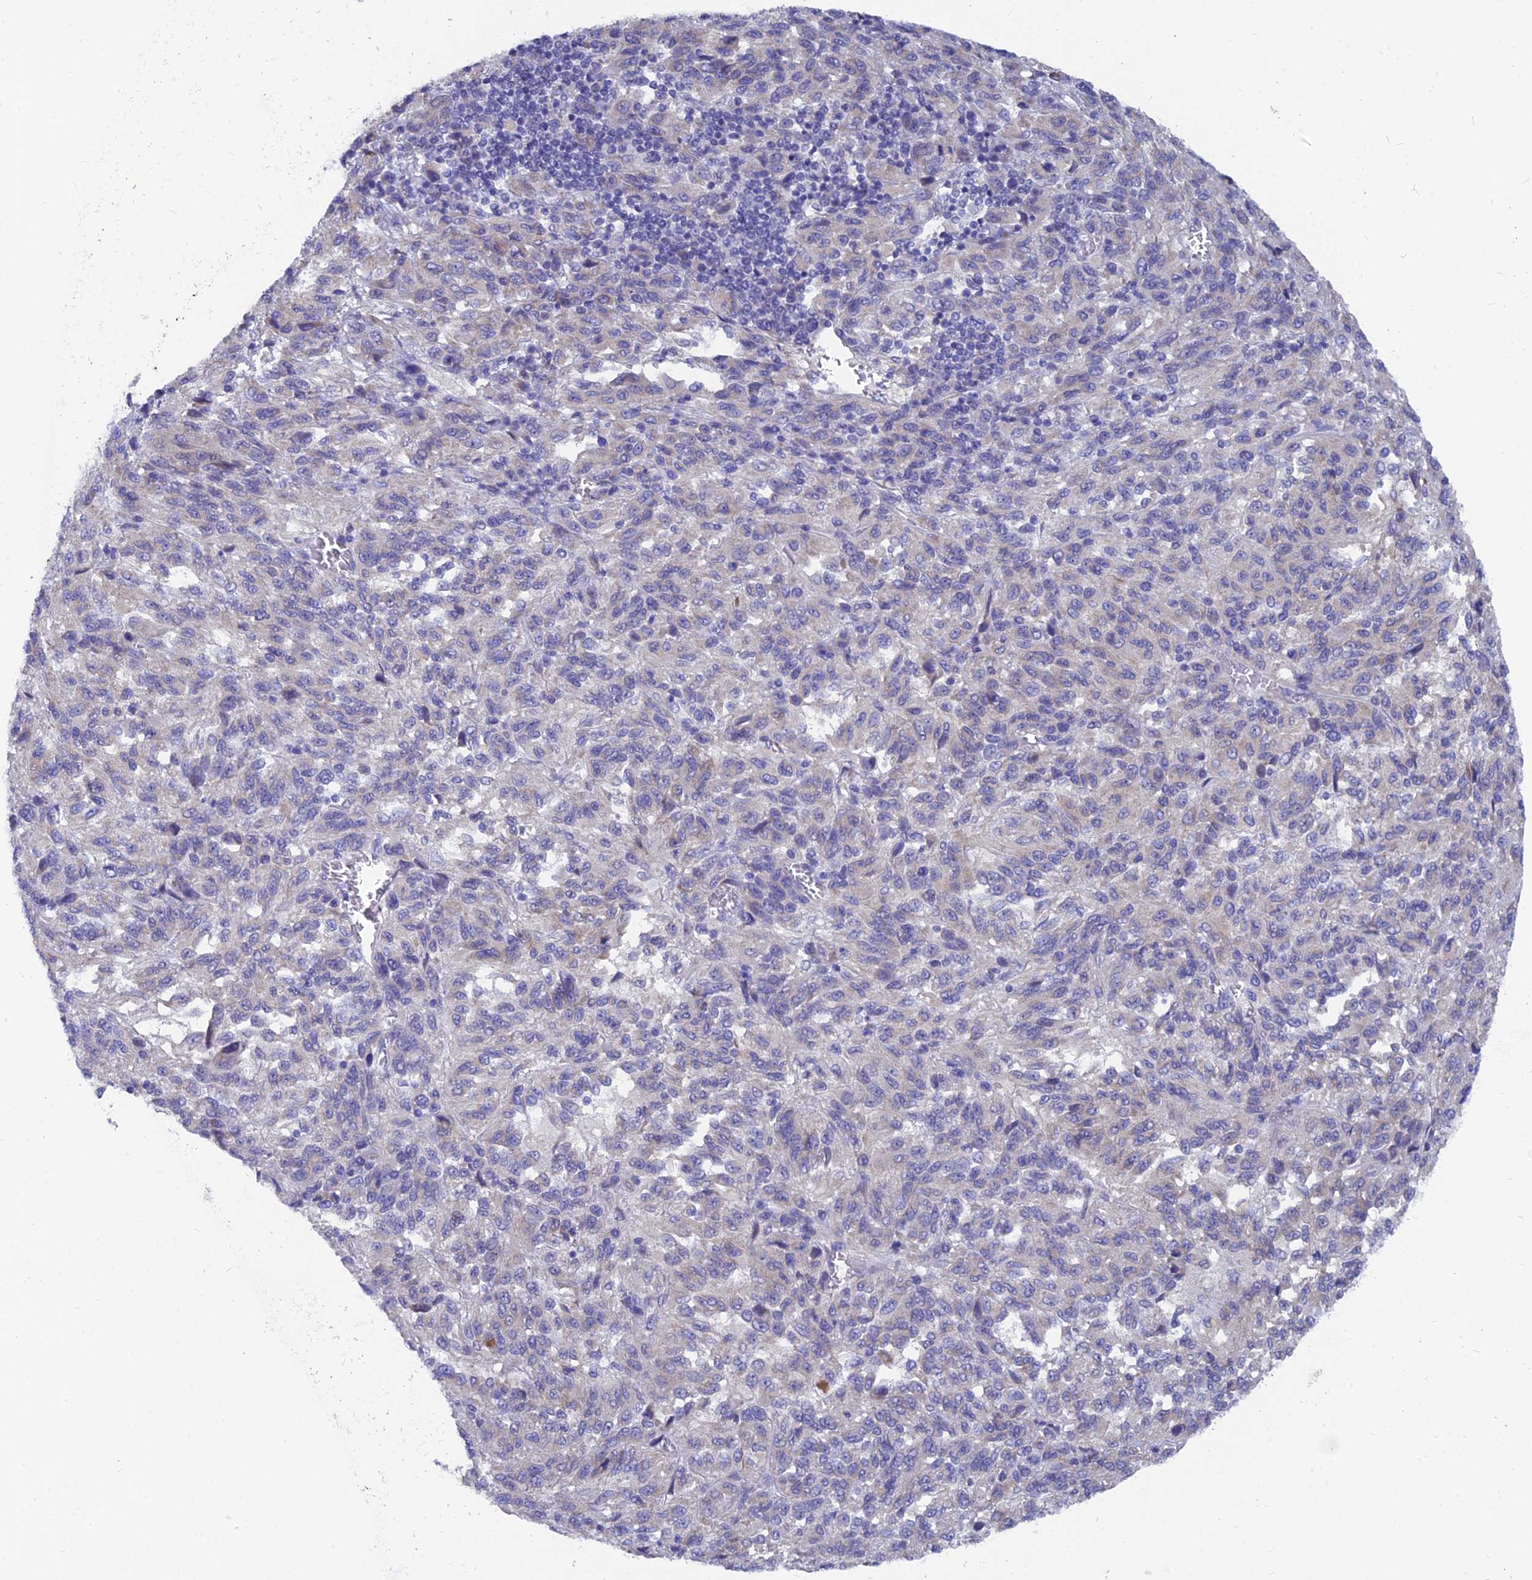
{"staining": {"intensity": "weak", "quantity": "<25%", "location": "cytoplasmic/membranous"}, "tissue": "melanoma", "cell_type": "Tumor cells", "image_type": "cancer", "snomed": [{"axis": "morphology", "description": "Malignant melanoma, Metastatic site"}, {"axis": "topography", "description": "Lung"}], "caption": "Tumor cells are negative for brown protein staining in malignant melanoma (metastatic site).", "gene": "AK4", "patient": {"sex": "male", "age": 64}}